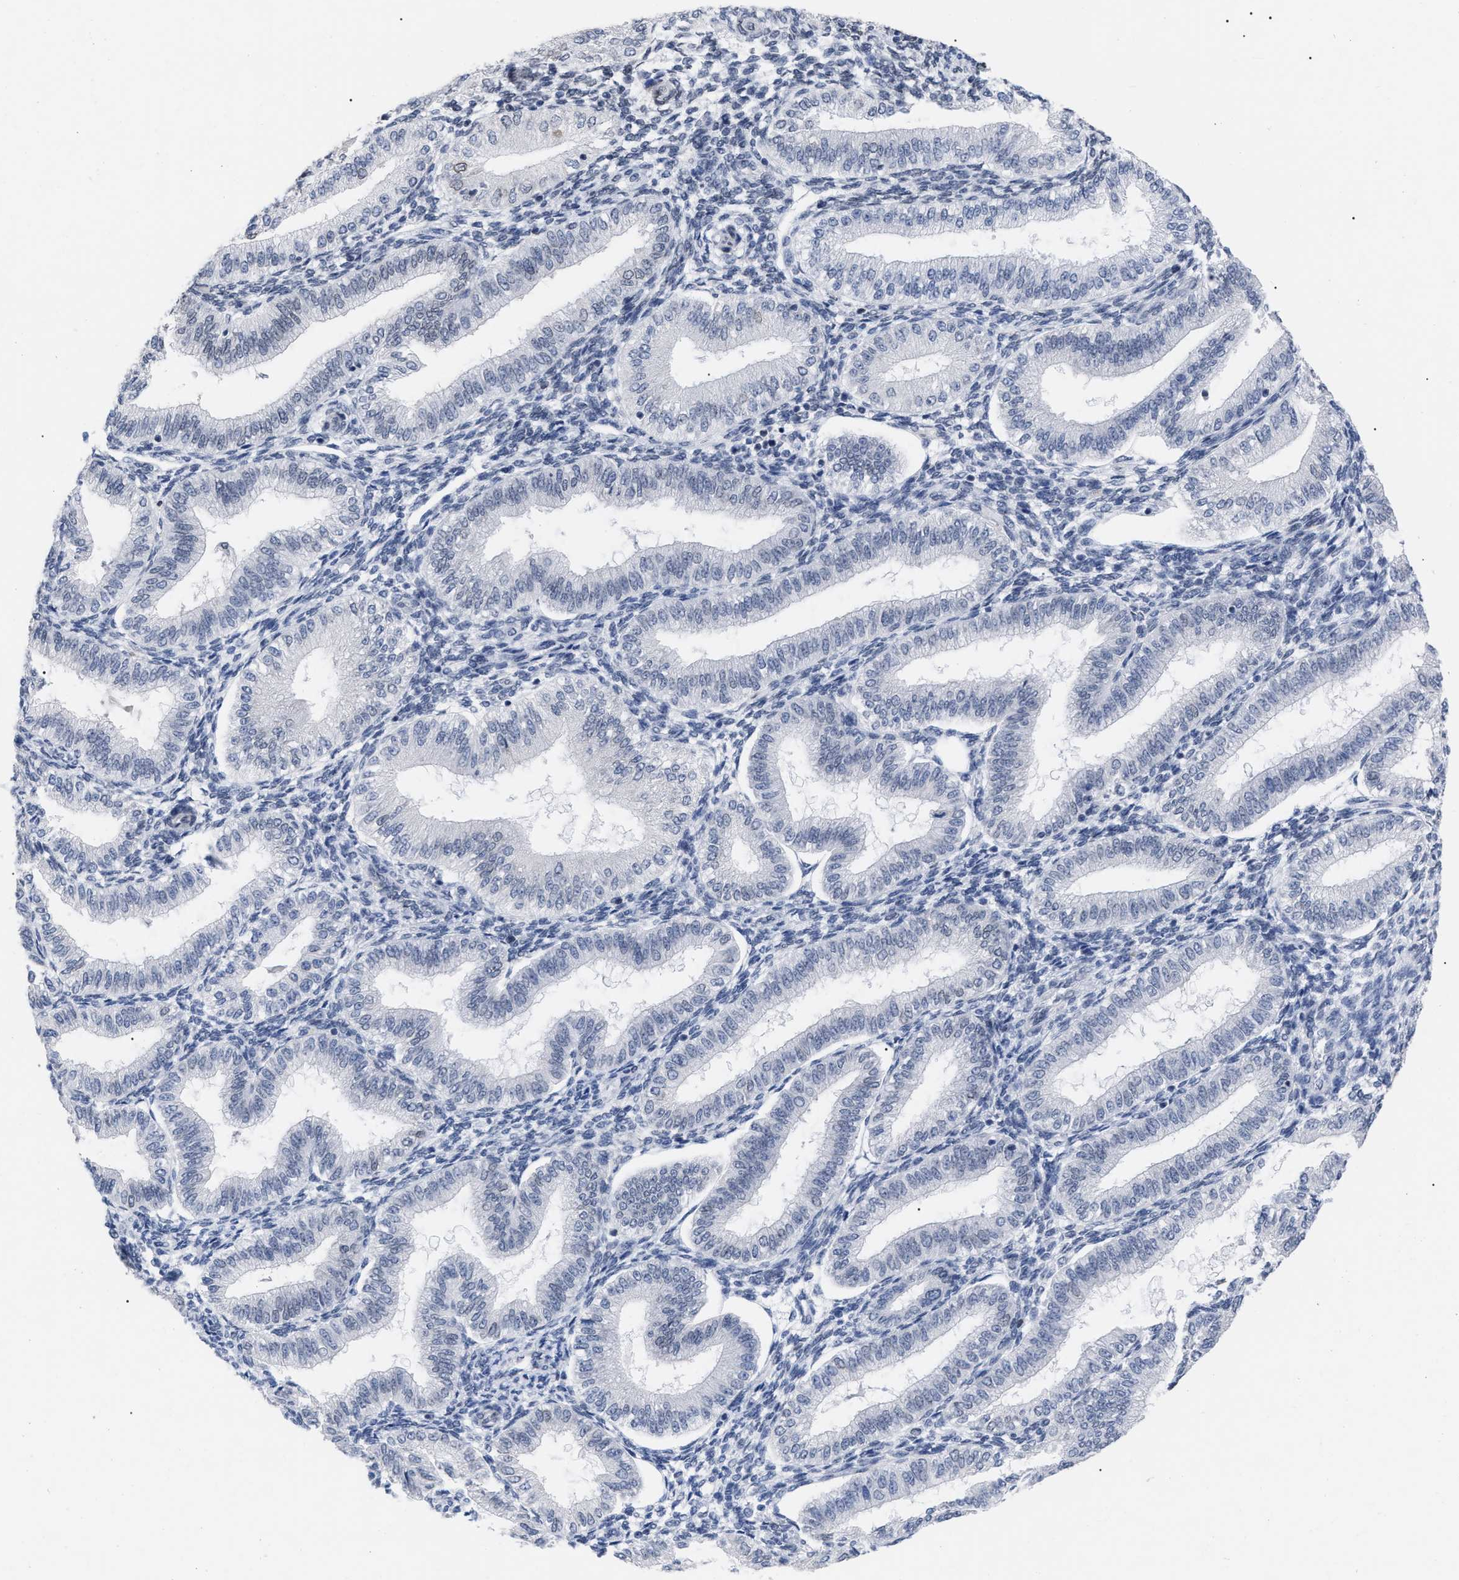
{"staining": {"intensity": "weak", "quantity": "25%-75%", "location": "cytoplasmic/membranous,nuclear"}, "tissue": "endometrium", "cell_type": "Cells in endometrial stroma", "image_type": "normal", "snomed": [{"axis": "morphology", "description": "Normal tissue, NOS"}, {"axis": "topography", "description": "Endometrium"}], "caption": "Endometrium stained with DAB (3,3'-diaminobenzidine) immunohistochemistry shows low levels of weak cytoplasmic/membranous,nuclear staining in about 25%-75% of cells in endometrial stroma. Using DAB (brown) and hematoxylin (blue) stains, captured at high magnification using brightfield microscopy.", "gene": "TPR", "patient": {"sex": "female", "age": 39}}